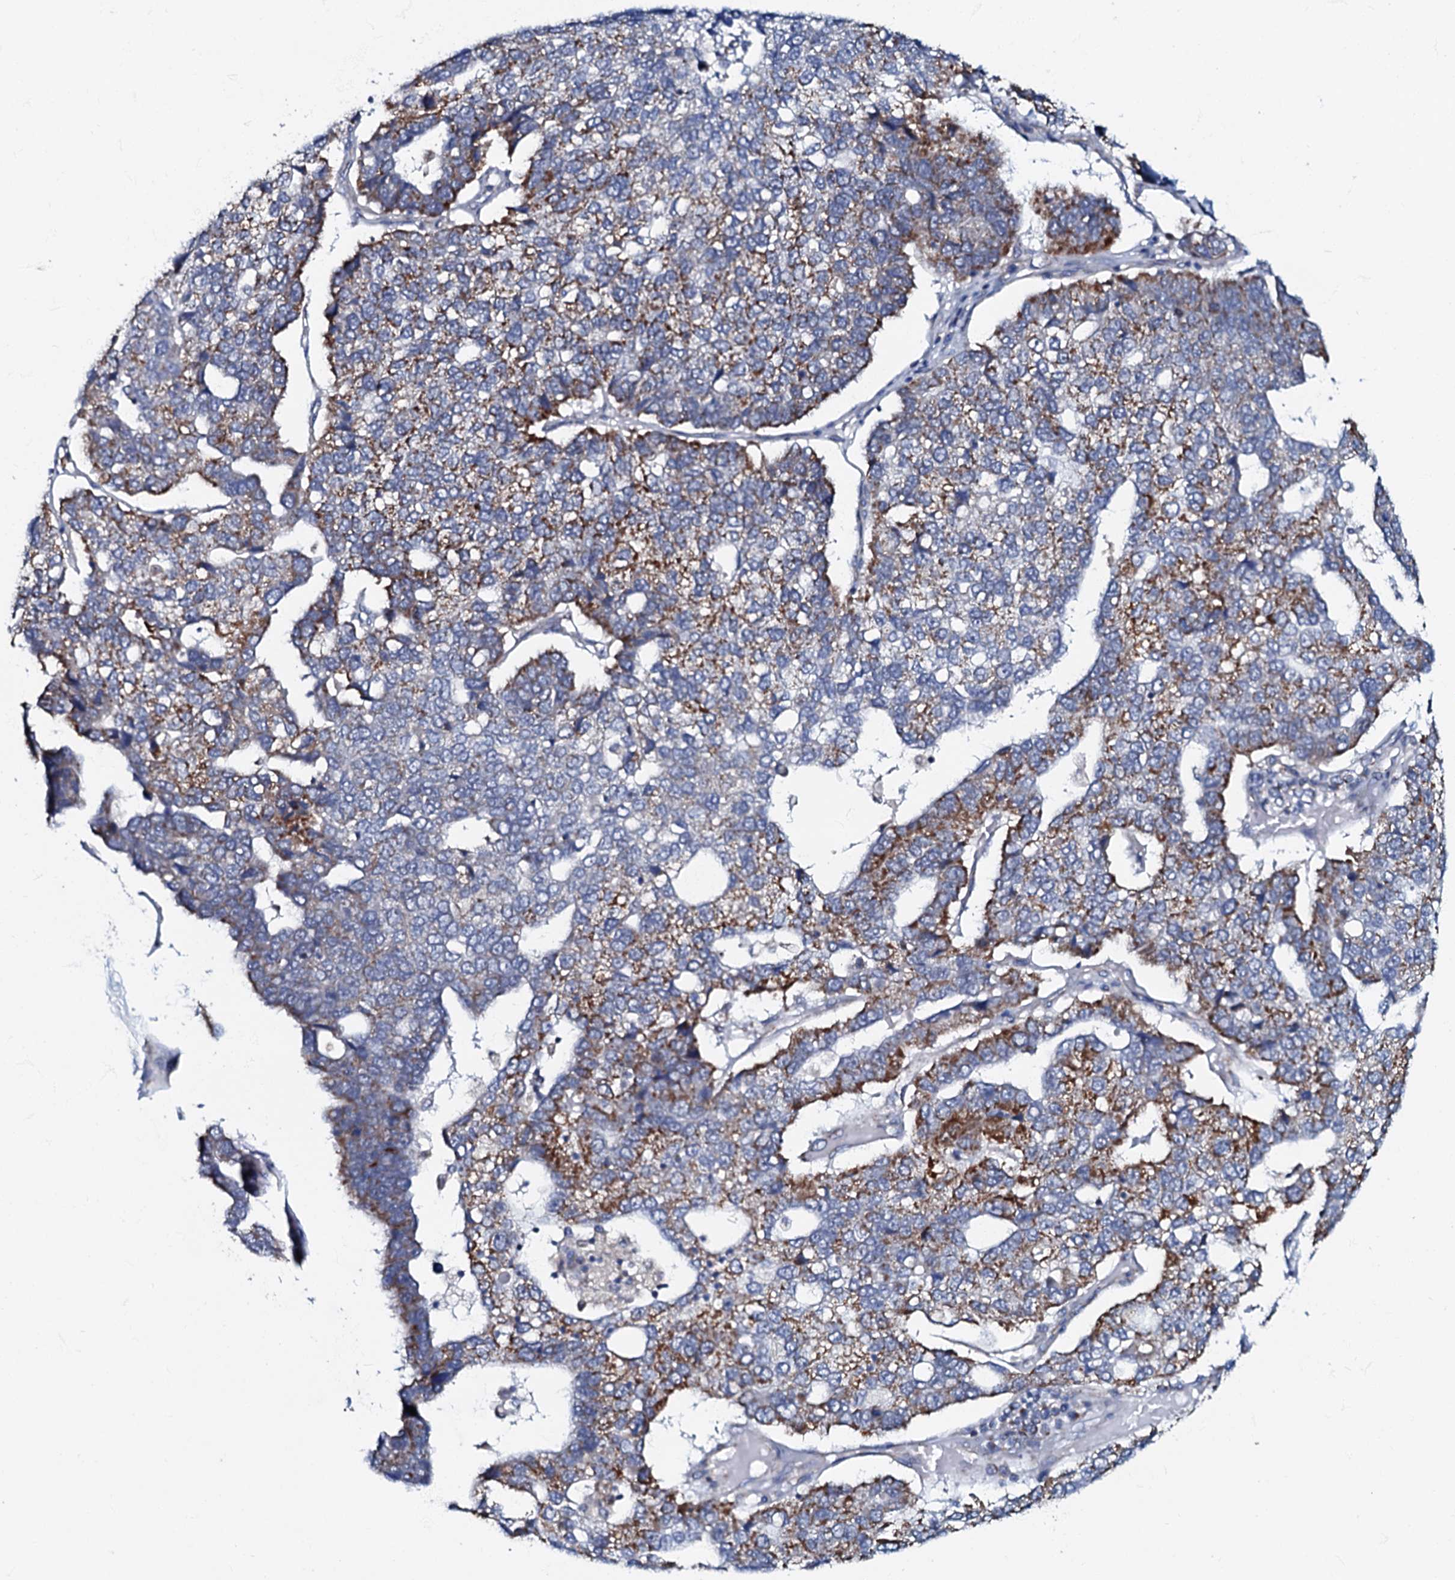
{"staining": {"intensity": "strong", "quantity": "25%-75%", "location": "cytoplasmic/membranous"}, "tissue": "pancreatic cancer", "cell_type": "Tumor cells", "image_type": "cancer", "snomed": [{"axis": "morphology", "description": "Adenocarcinoma, NOS"}, {"axis": "topography", "description": "Pancreas"}], "caption": "A high-resolution histopathology image shows immunohistochemistry staining of pancreatic adenocarcinoma, which demonstrates strong cytoplasmic/membranous staining in about 25%-75% of tumor cells. The protein is stained brown, and the nuclei are stained in blue (DAB (3,3'-diaminobenzidine) IHC with brightfield microscopy, high magnification).", "gene": "MRPL51", "patient": {"sex": "female", "age": 61}}